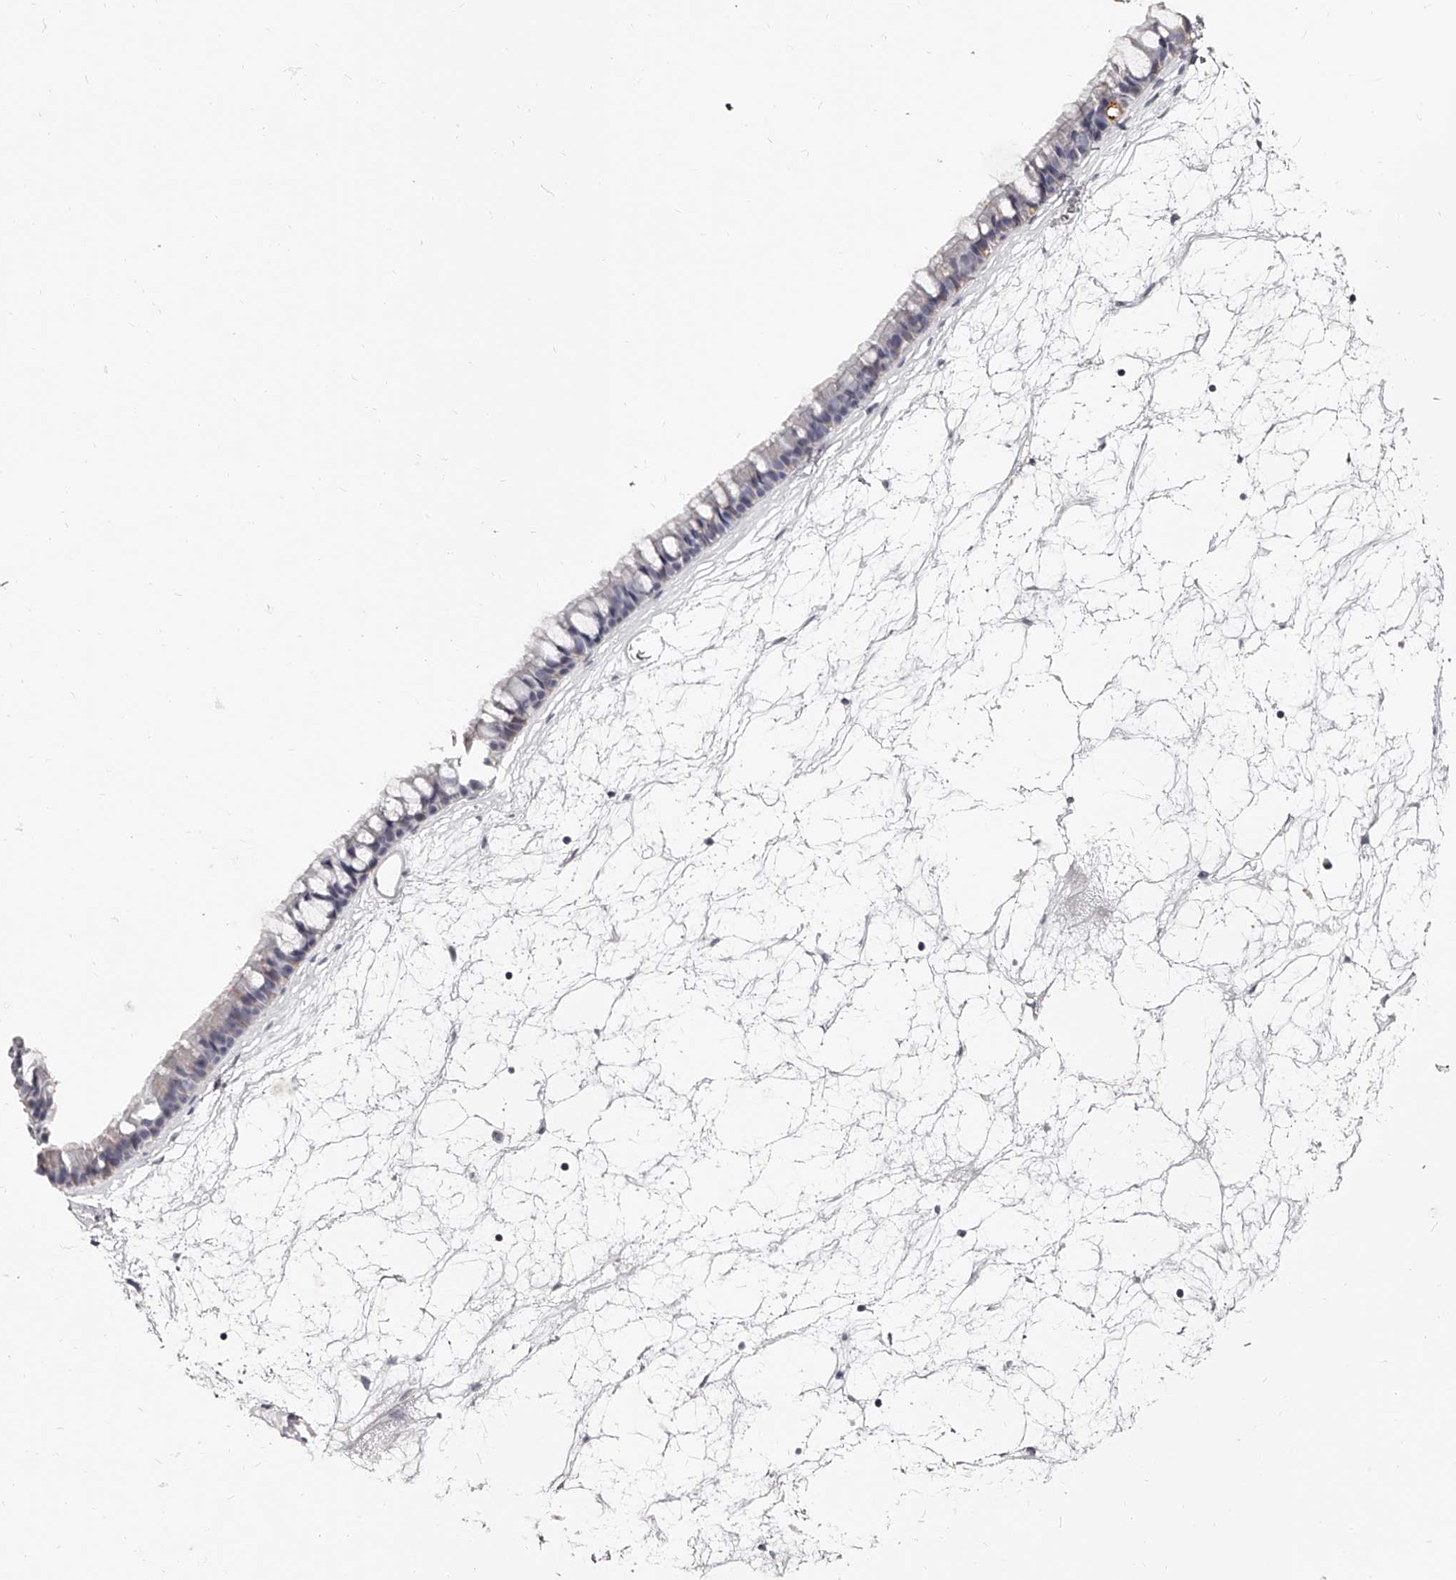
{"staining": {"intensity": "negative", "quantity": "none", "location": "none"}, "tissue": "nasopharynx", "cell_type": "Respiratory epithelial cells", "image_type": "normal", "snomed": [{"axis": "morphology", "description": "Normal tissue, NOS"}, {"axis": "topography", "description": "Nasopharynx"}], "caption": "Respiratory epithelial cells show no significant expression in normal nasopharynx. (Brightfield microscopy of DAB immunohistochemistry (IHC) at high magnification).", "gene": "PACSIN1", "patient": {"sex": "male", "age": 64}}